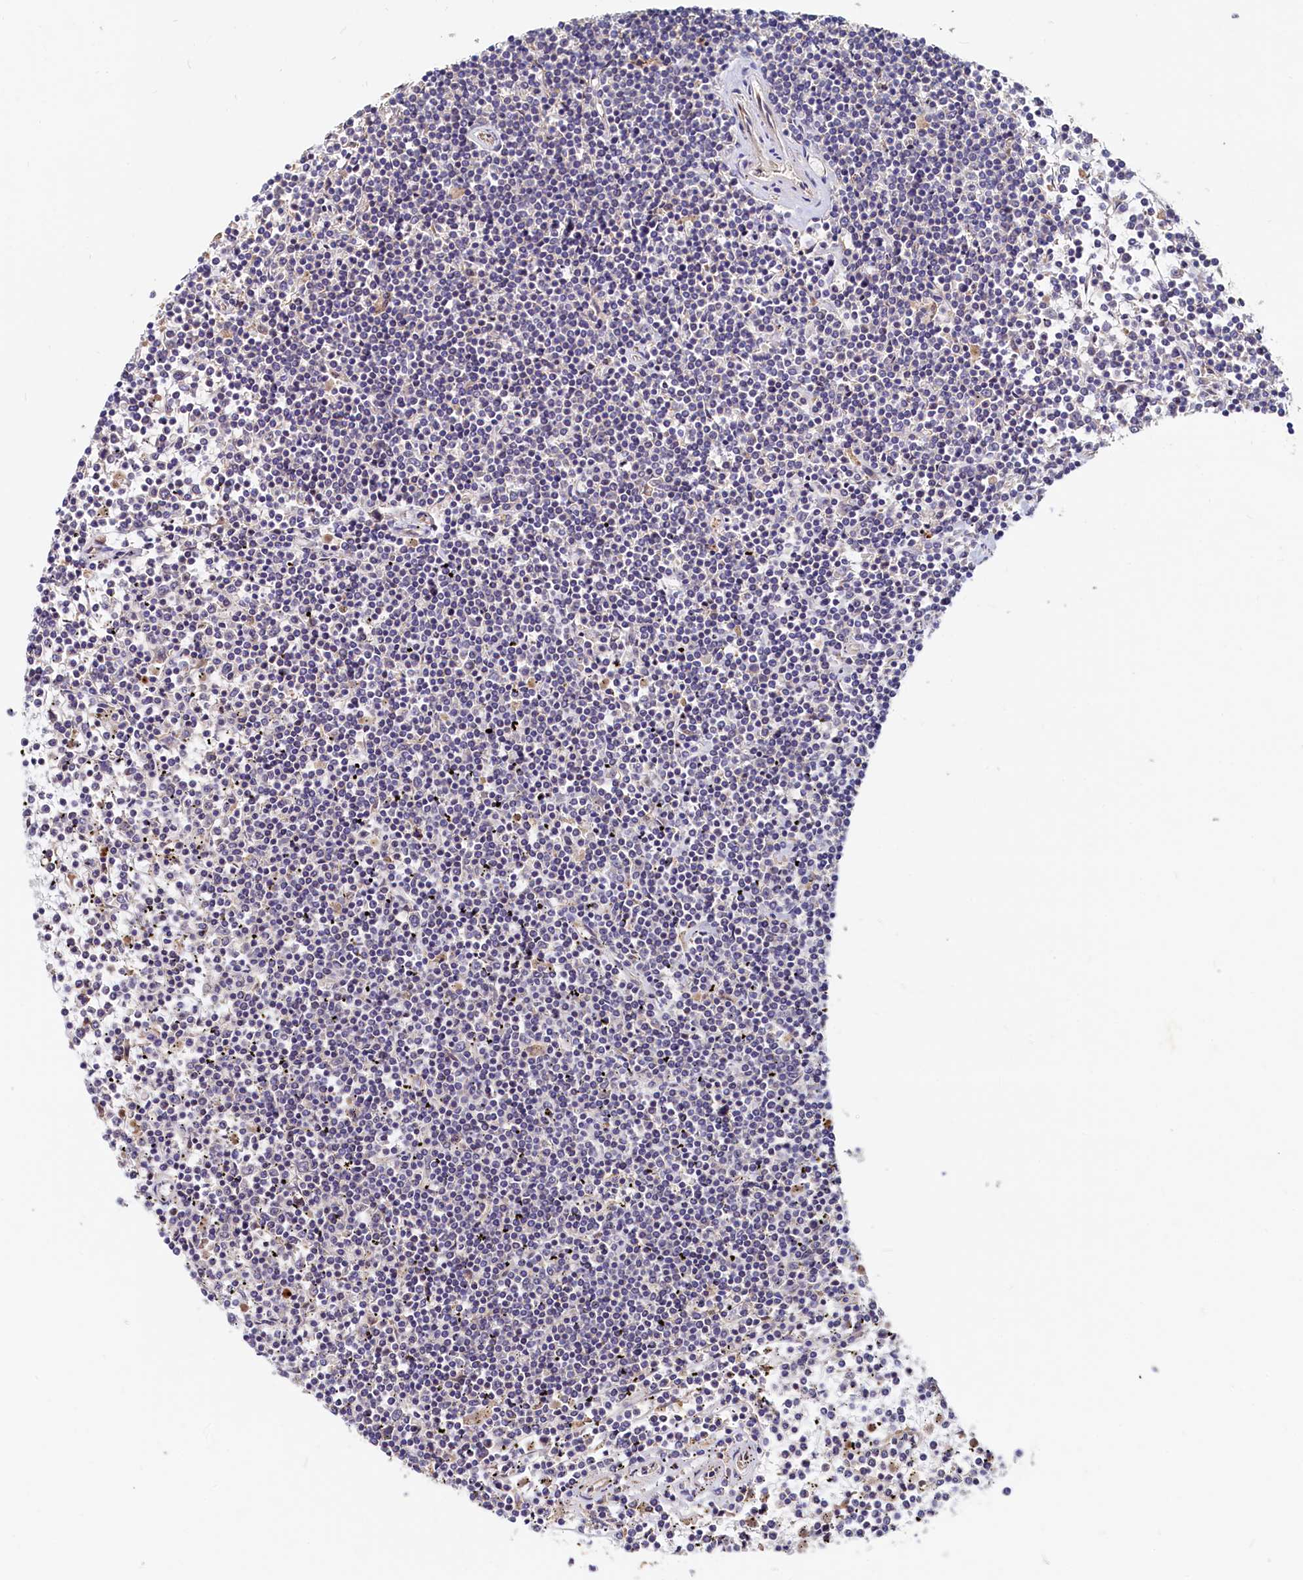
{"staining": {"intensity": "negative", "quantity": "none", "location": "none"}, "tissue": "lymphoma", "cell_type": "Tumor cells", "image_type": "cancer", "snomed": [{"axis": "morphology", "description": "Malignant lymphoma, non-Hodgkin's type, Low grade"}, {"axis": "topography", "description": "Spleen"}], "caption": "The image shows no significant expression in tumor cells of low-grade malignant lymphoma, non-Hodgkin's type.", "gene": "RGS7BP", "patient": {"sex": "female", "age": 19}}